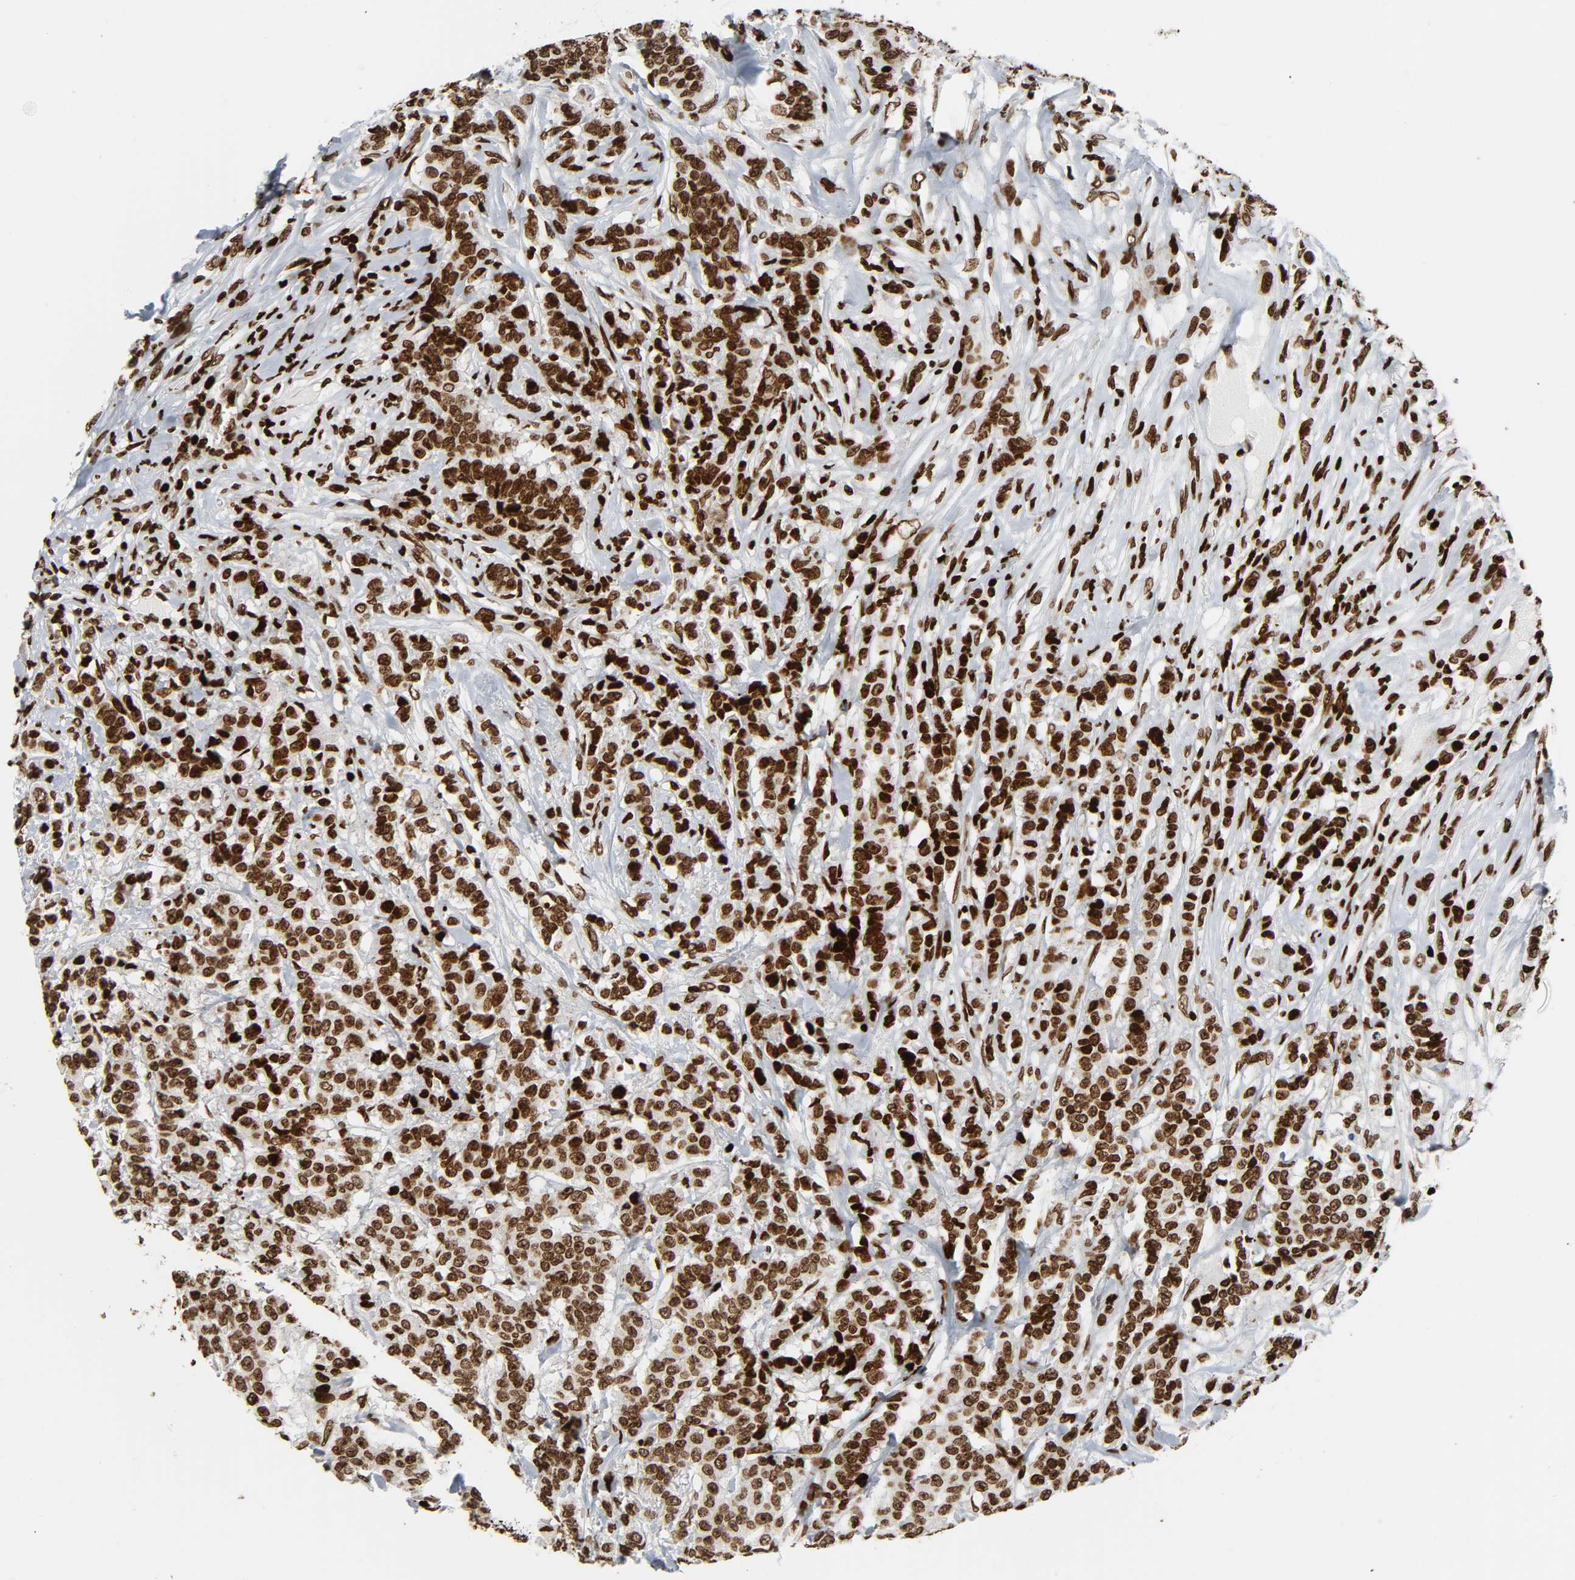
{"staining": {"intensity": "moderate", "quantity": ">75%", "location": "nuclear"}, "tissue": "breast cancer", "cell_type": "Tumor cells", "image_type": "cancer", "snomed": [{"axis": "morphology", "description": "Duct carcinoma"}, {"axis": "topography", "description": "Breast"}], "caption": "IHC photomicrograph of invasive ductal carcinoma (breast) stained for a protein (brown), which exhibits medium levels of moderate nuclear positivity in about >75% of tumor cells.", "gene": "RXRA", "patient": {"sex": "female", "age": 40}}